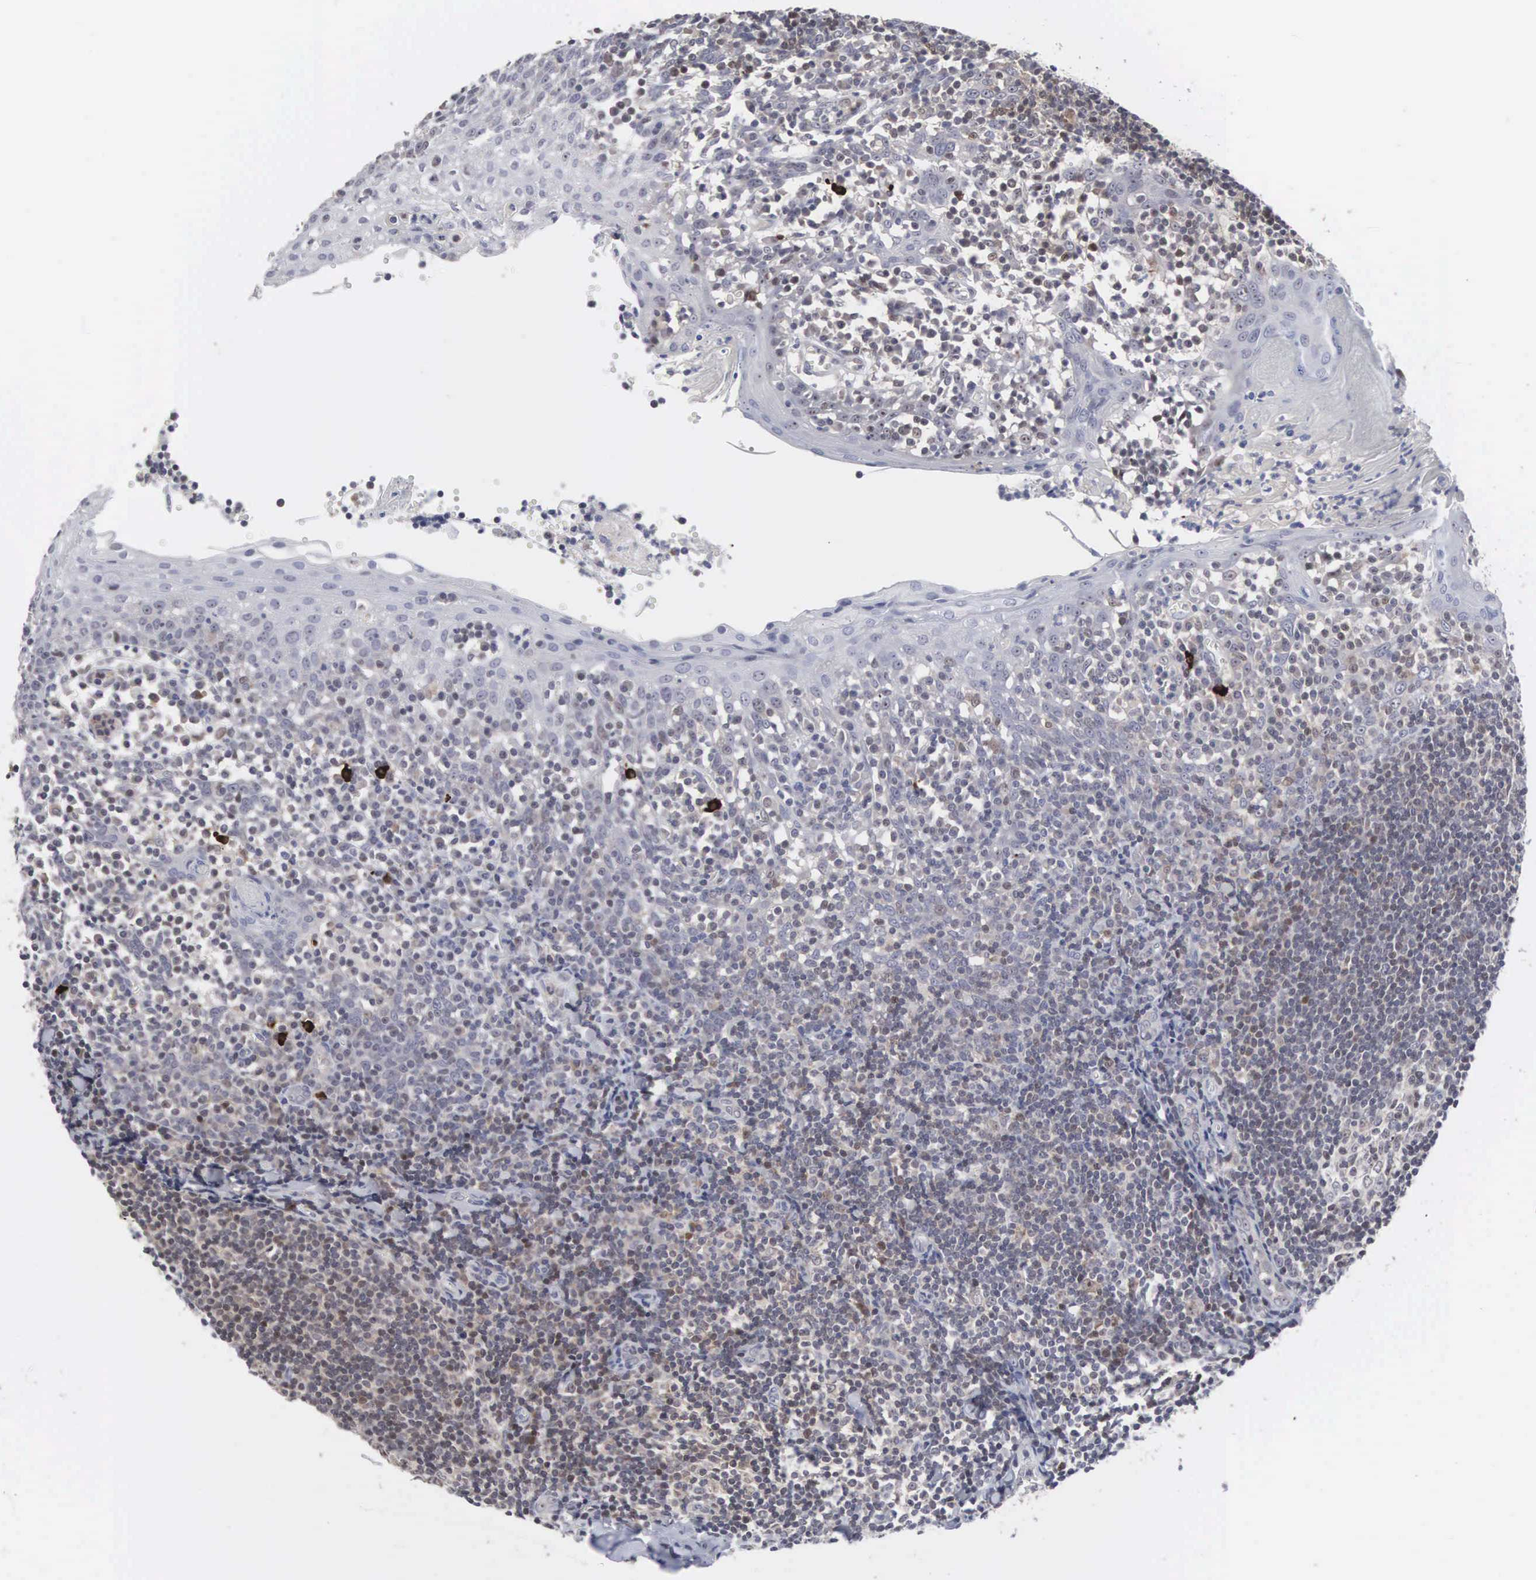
{"staining": {"intensity": "negative", "quantity": "none", "location": "none"}, "tissue": "tonsil", "cell_type": "Germinal center cells", "image_type": "normal", "snomed": [{"axis": "morphology", "description": "Normal tissue, NOS"}, {"axis": "topography", "description": "Tonsil"}], "caption": "This is a histopathology image of immunohistochemistry staining of normal tonsil, which shows no positivity in germinal center cells.", "gene": "ACOT4", "patient": {"sex": "female", "age": 41}}